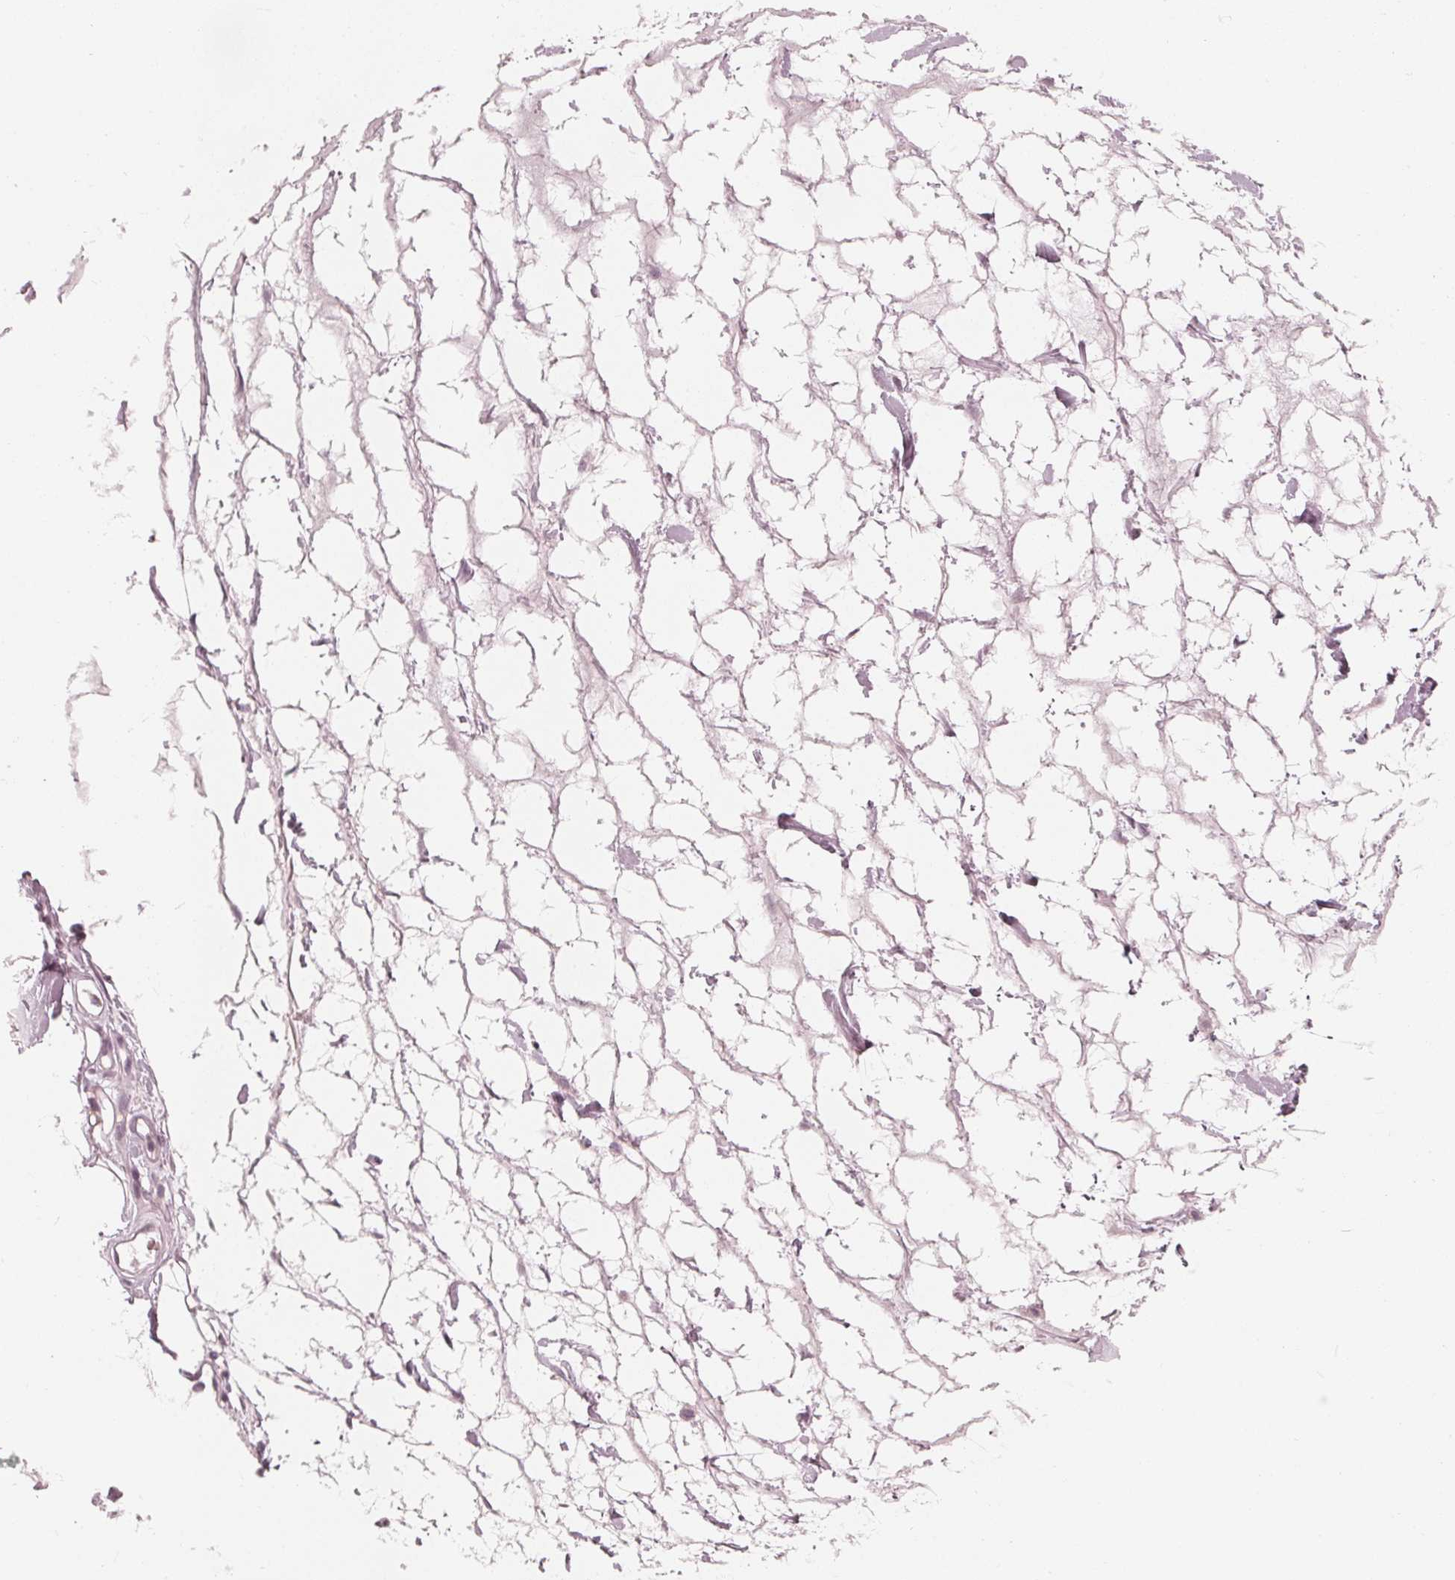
{"staining": {"intensity": "negative", "quantity": "none", "location": "none"}, "tissue": "adipose tissue", "cell_type": "Adipocytes", "image_type": "normal", "snomed": [{"axis": "morphology", "description": "Normal tissue, NOS"}, {"axis": "topography", "description": "Lymph node"}, {"axis": "topography", "description": "Cartilage tissue"}, {"axis": "topography", "description": "Nasopharynx"}], "caption": "A high-resolution micrograph shows IHC staining of unremarkable adipose tissue, which shows no significant positivity in adipocytes.", "gene": "SAT2", "patient": {"sex": "male", "age": 63}}